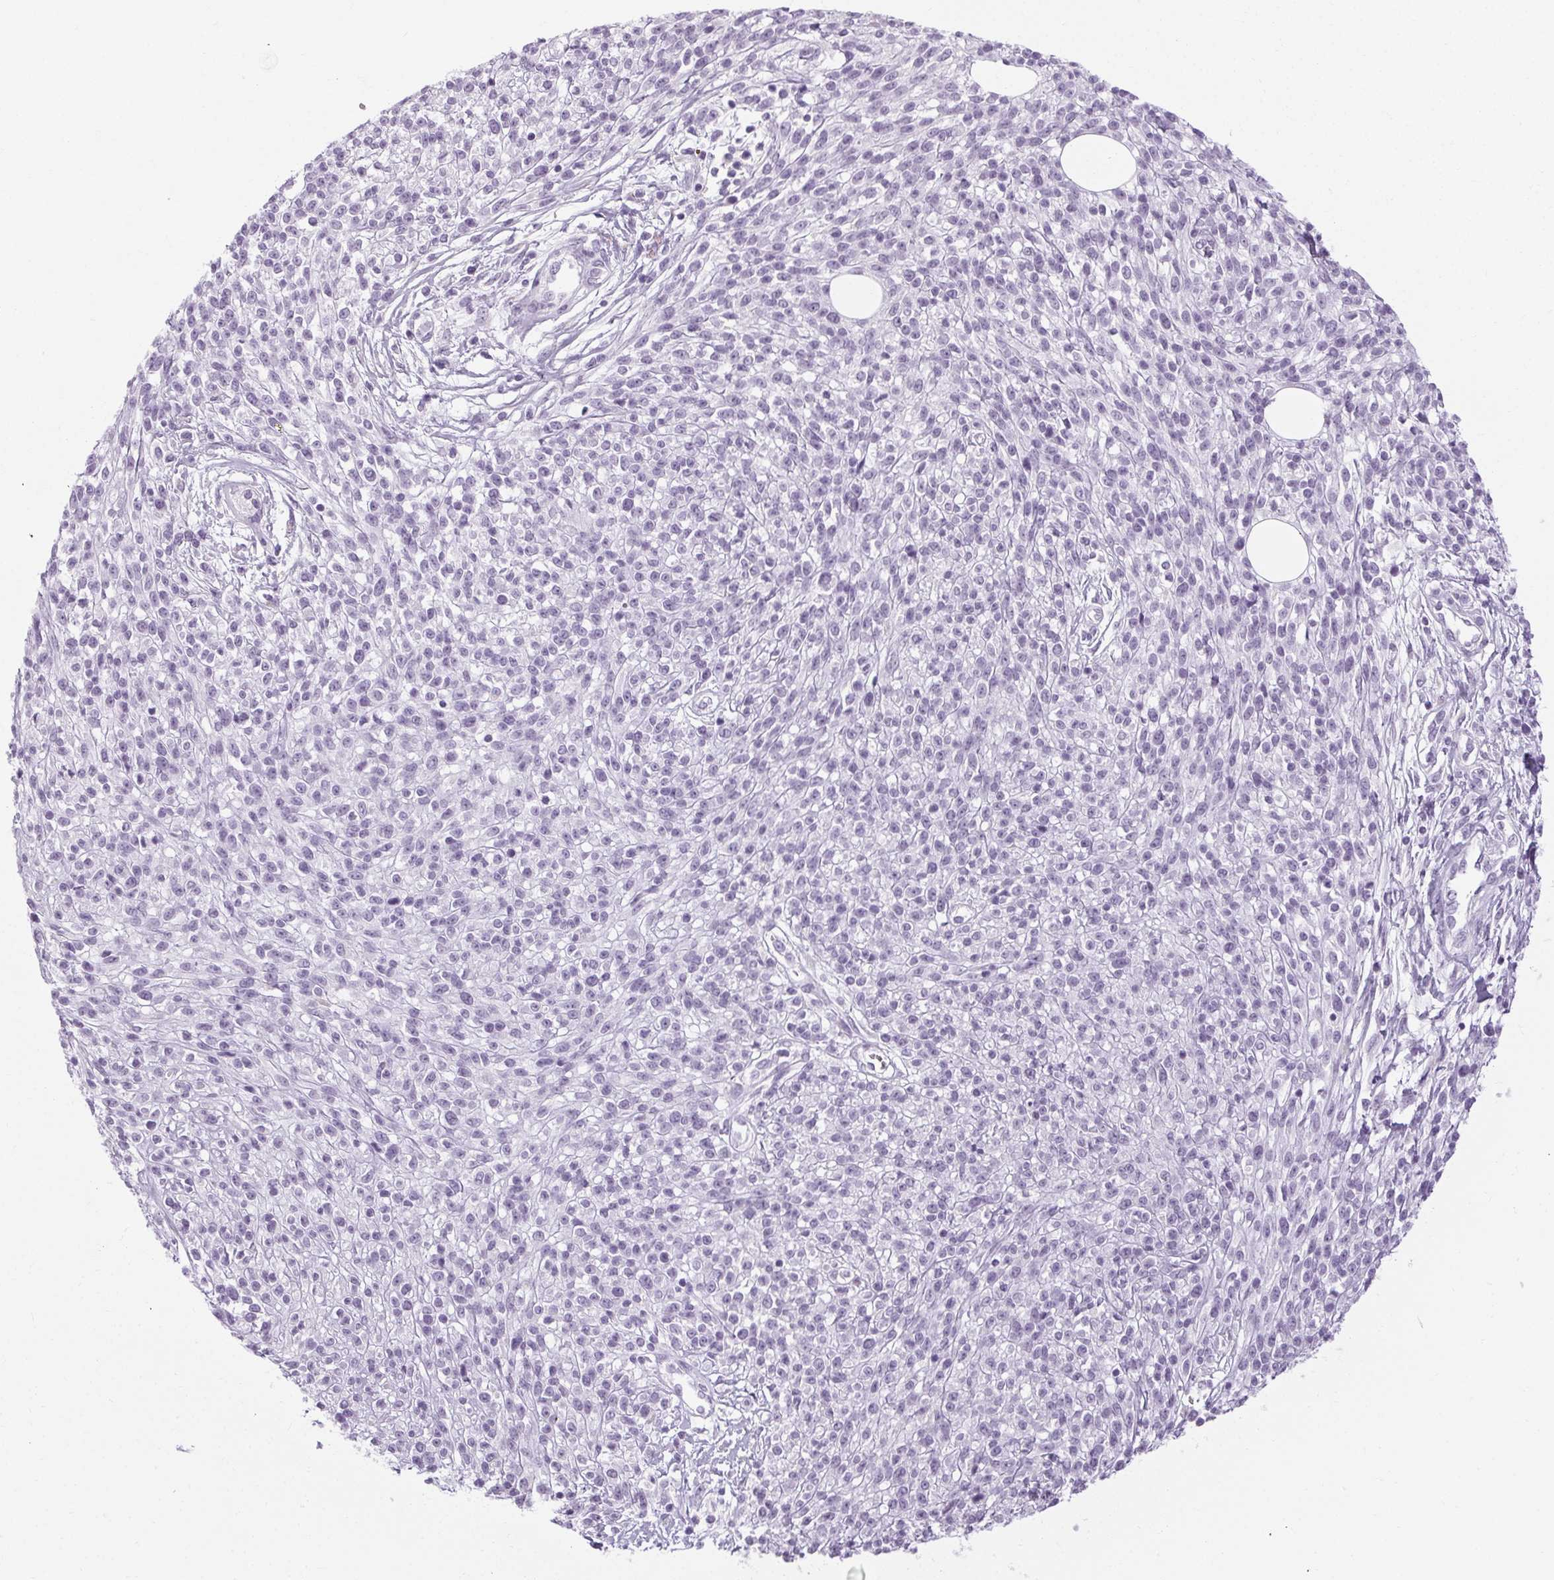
{"staining": {"intensity": "negative", "quantity": "none", "location": "none"}, "tissue": "melanoma", "cell_type": "Tumor cells", "image_type": "cancer", "snomed": [{"axis": "morphology", "description": "Malignant melanoma, NOS"}, {"axis": "topography", "description": "Skin"}, {"axis": "topography", "description": "Skin of trunk"}], "caption": "Melanoma stained for a protein using IHC exhibits no staining tumor cells.", "gene": "POMC", "patient": {"sex": "male", "age": 74}}